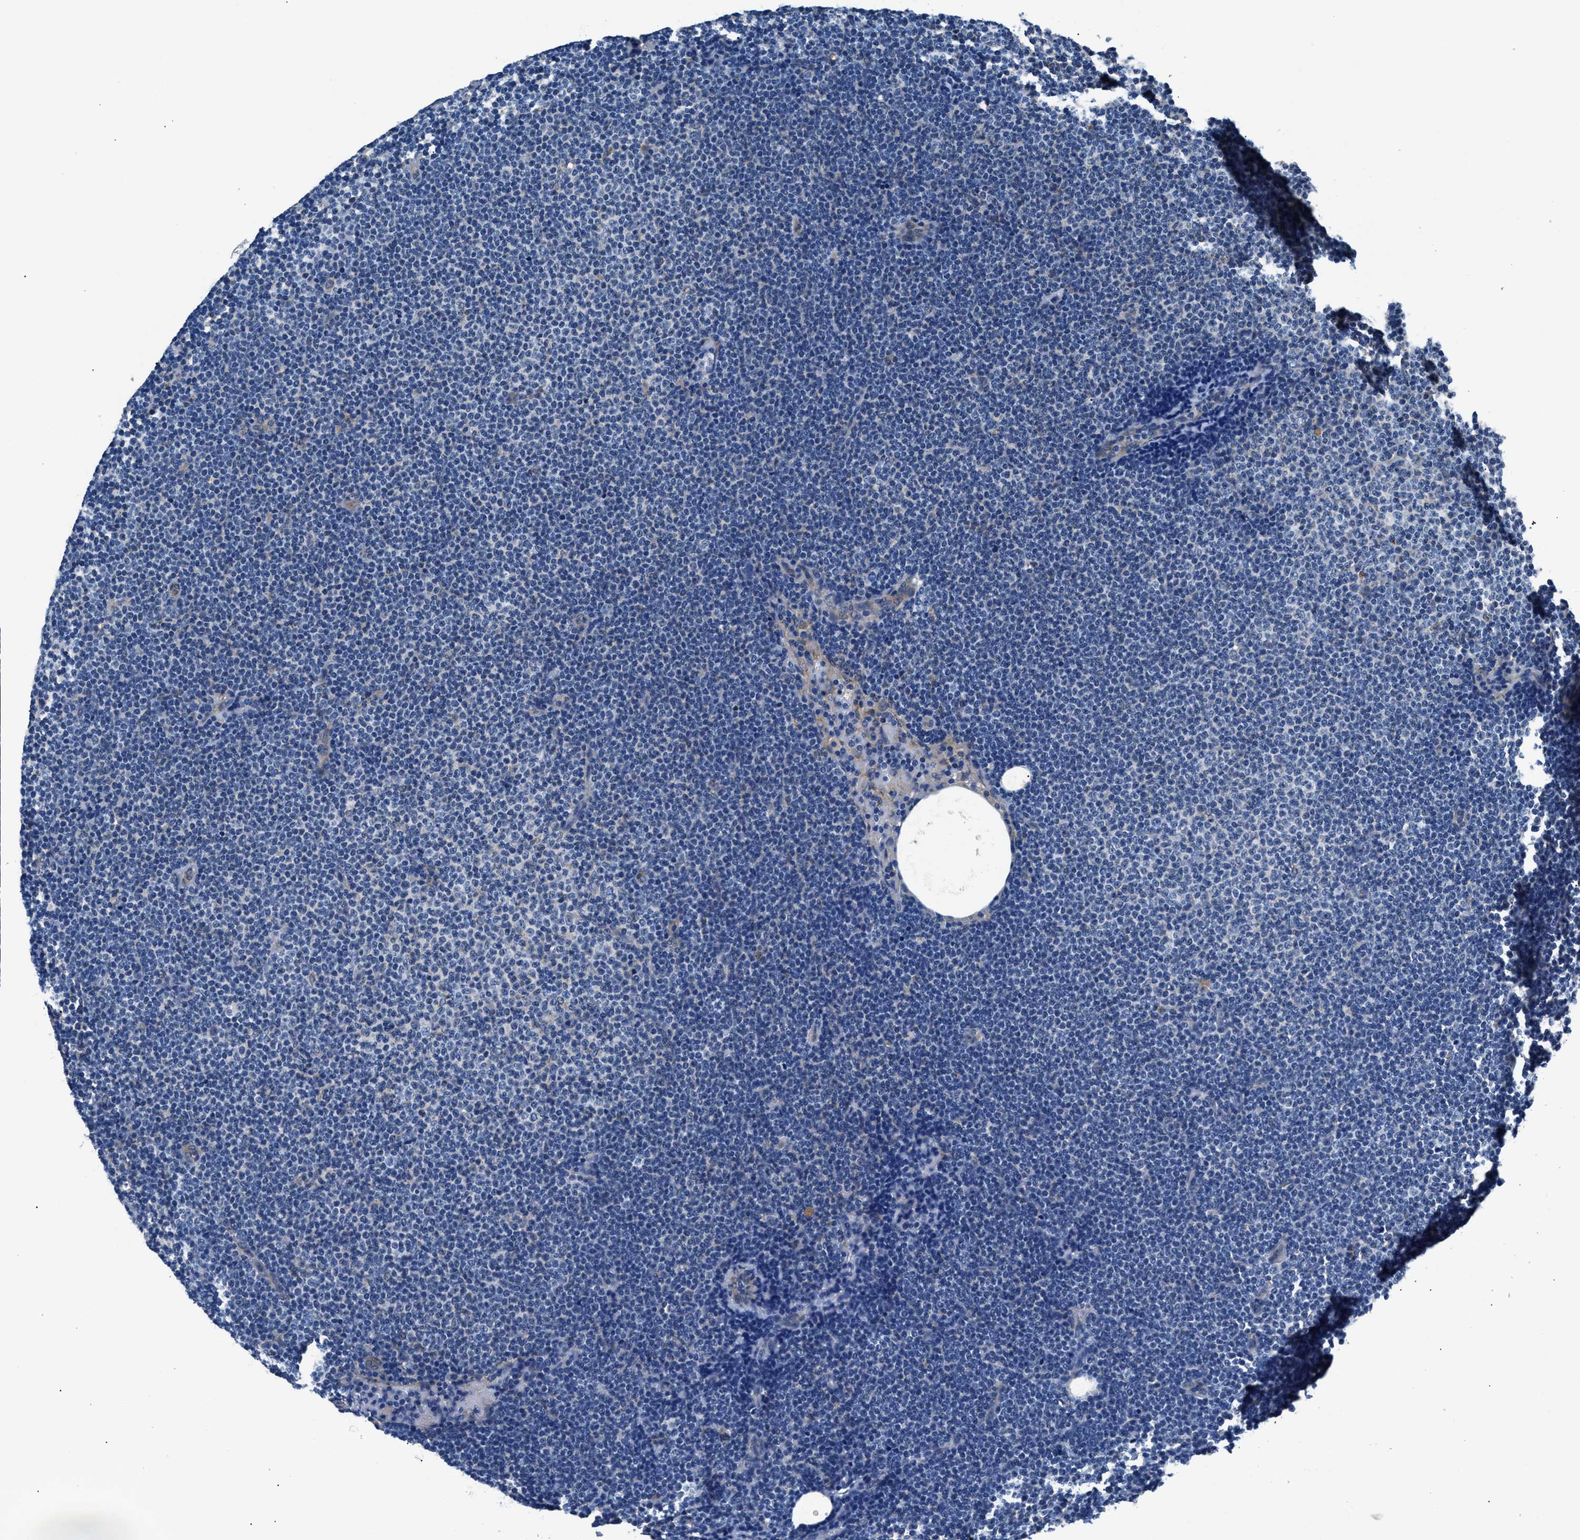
{"staining": {"intensity": "negative", "quantity": "none", "location": "none"}, "tissue": "lymphoma", "cell_type": "Tumor cells", "image_type": "cancer", "snomed": [{"axis": "morphology", "description": "Malignant lymphoma, non-Hodgkin's type, Low grade"}, {"axis": "topography", "description": "Lymph node"}], "caption": "Tumor cells are negative for protein expression in human malignant lymphoma, non-Hodgkin's type (low-grade).", "gene": "PRTFDC1", "patient": {"sex": "female", "age": 53}}